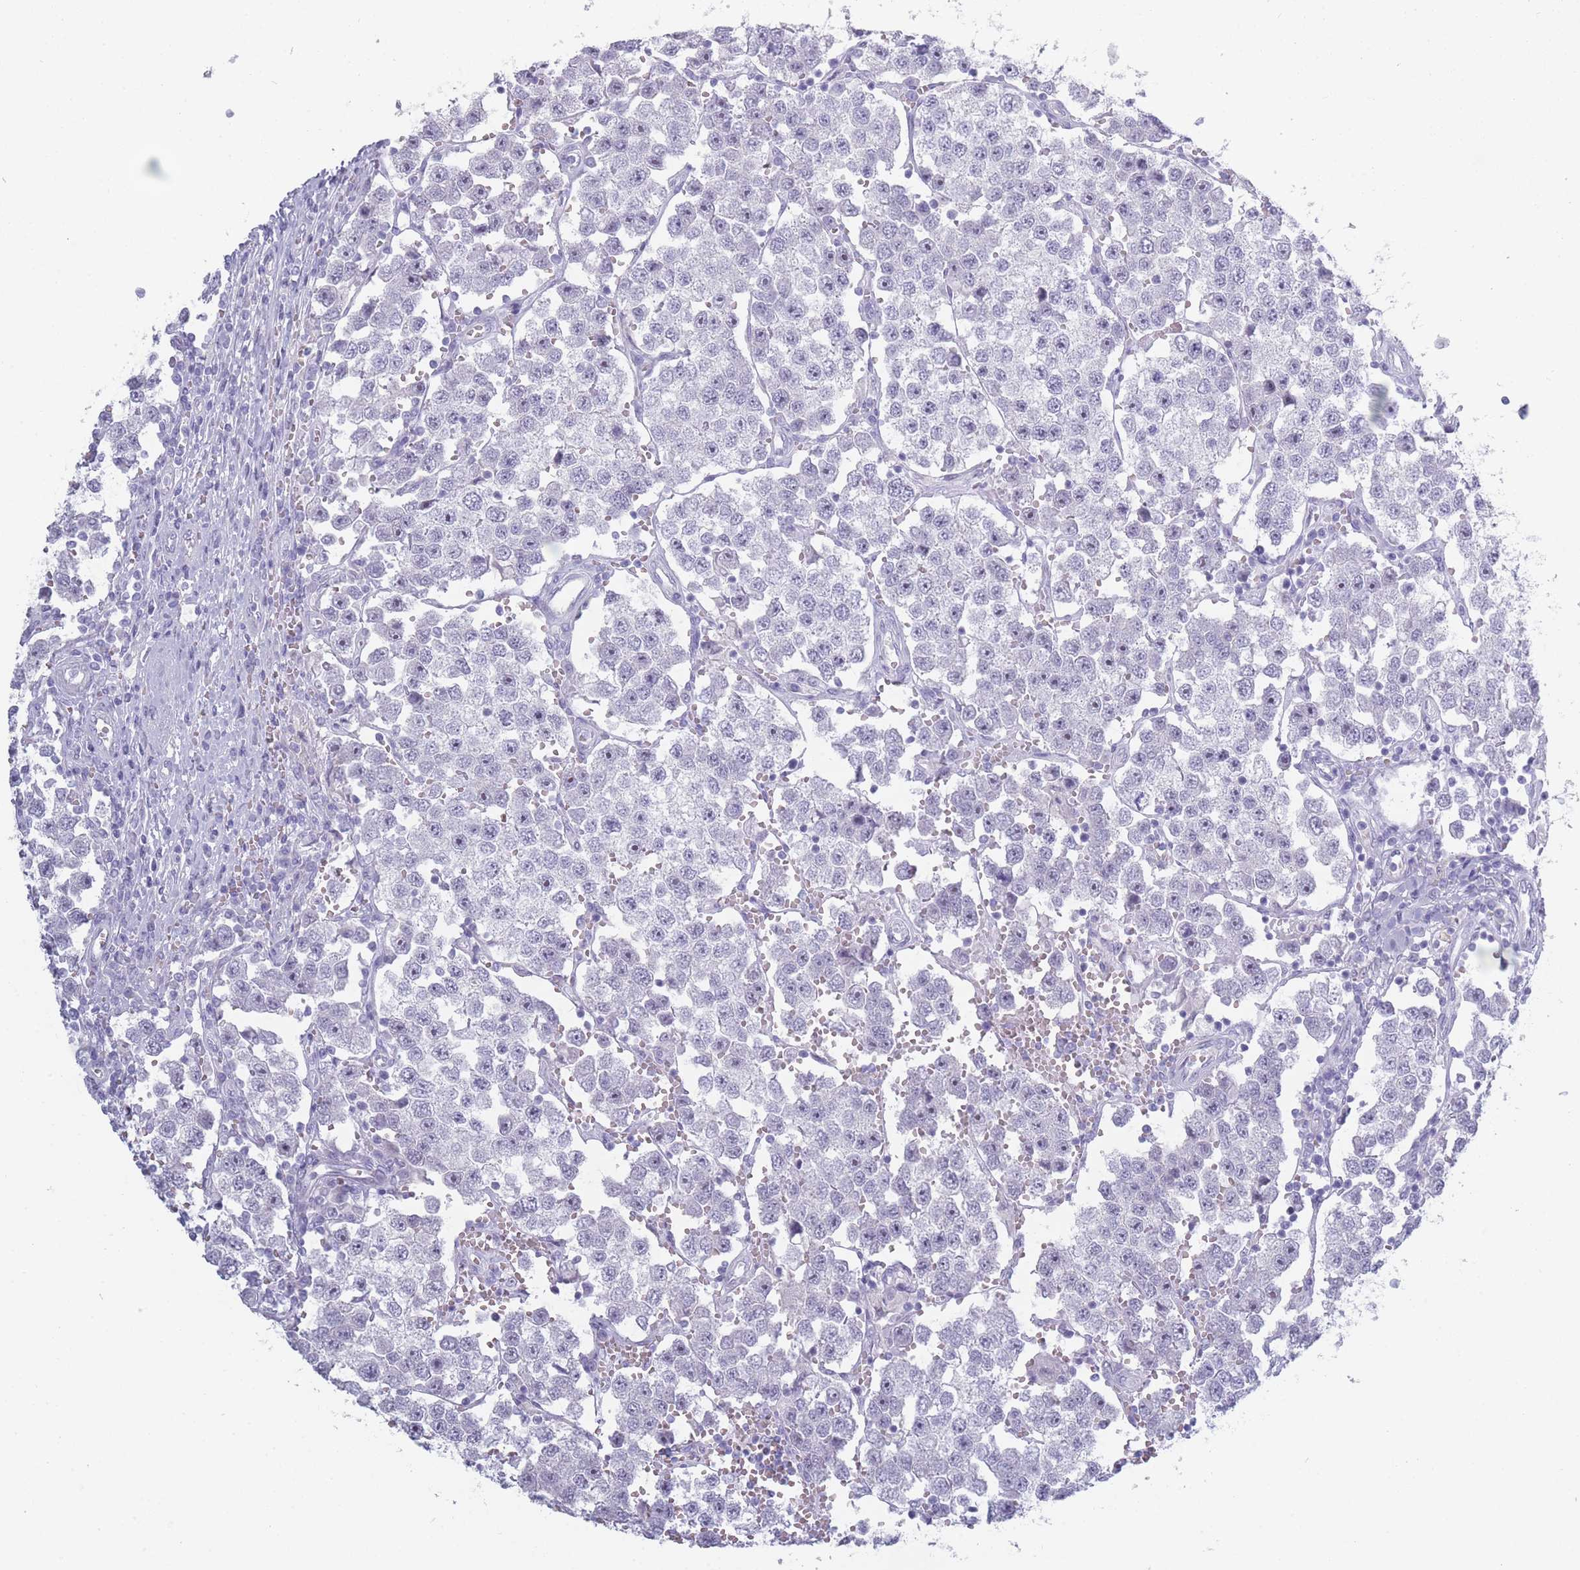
{"staining": {"intensity": "negative", "quantity": "none", "location": "none"}, "tissue": "testis cancer", "cell_type": "Tumor cells", "image_type": "cancer", "snomed": [{"axis": "morphology", "description": "Seminoma, NOS"}, {"axis": "topography", "description": "Testis"}], "caption": "The histopathology image demonstrates no significant staining in tumor cells of testis seminoma.", "gene": "ROS1", "patient": {"sex": "male", "age": 37}}